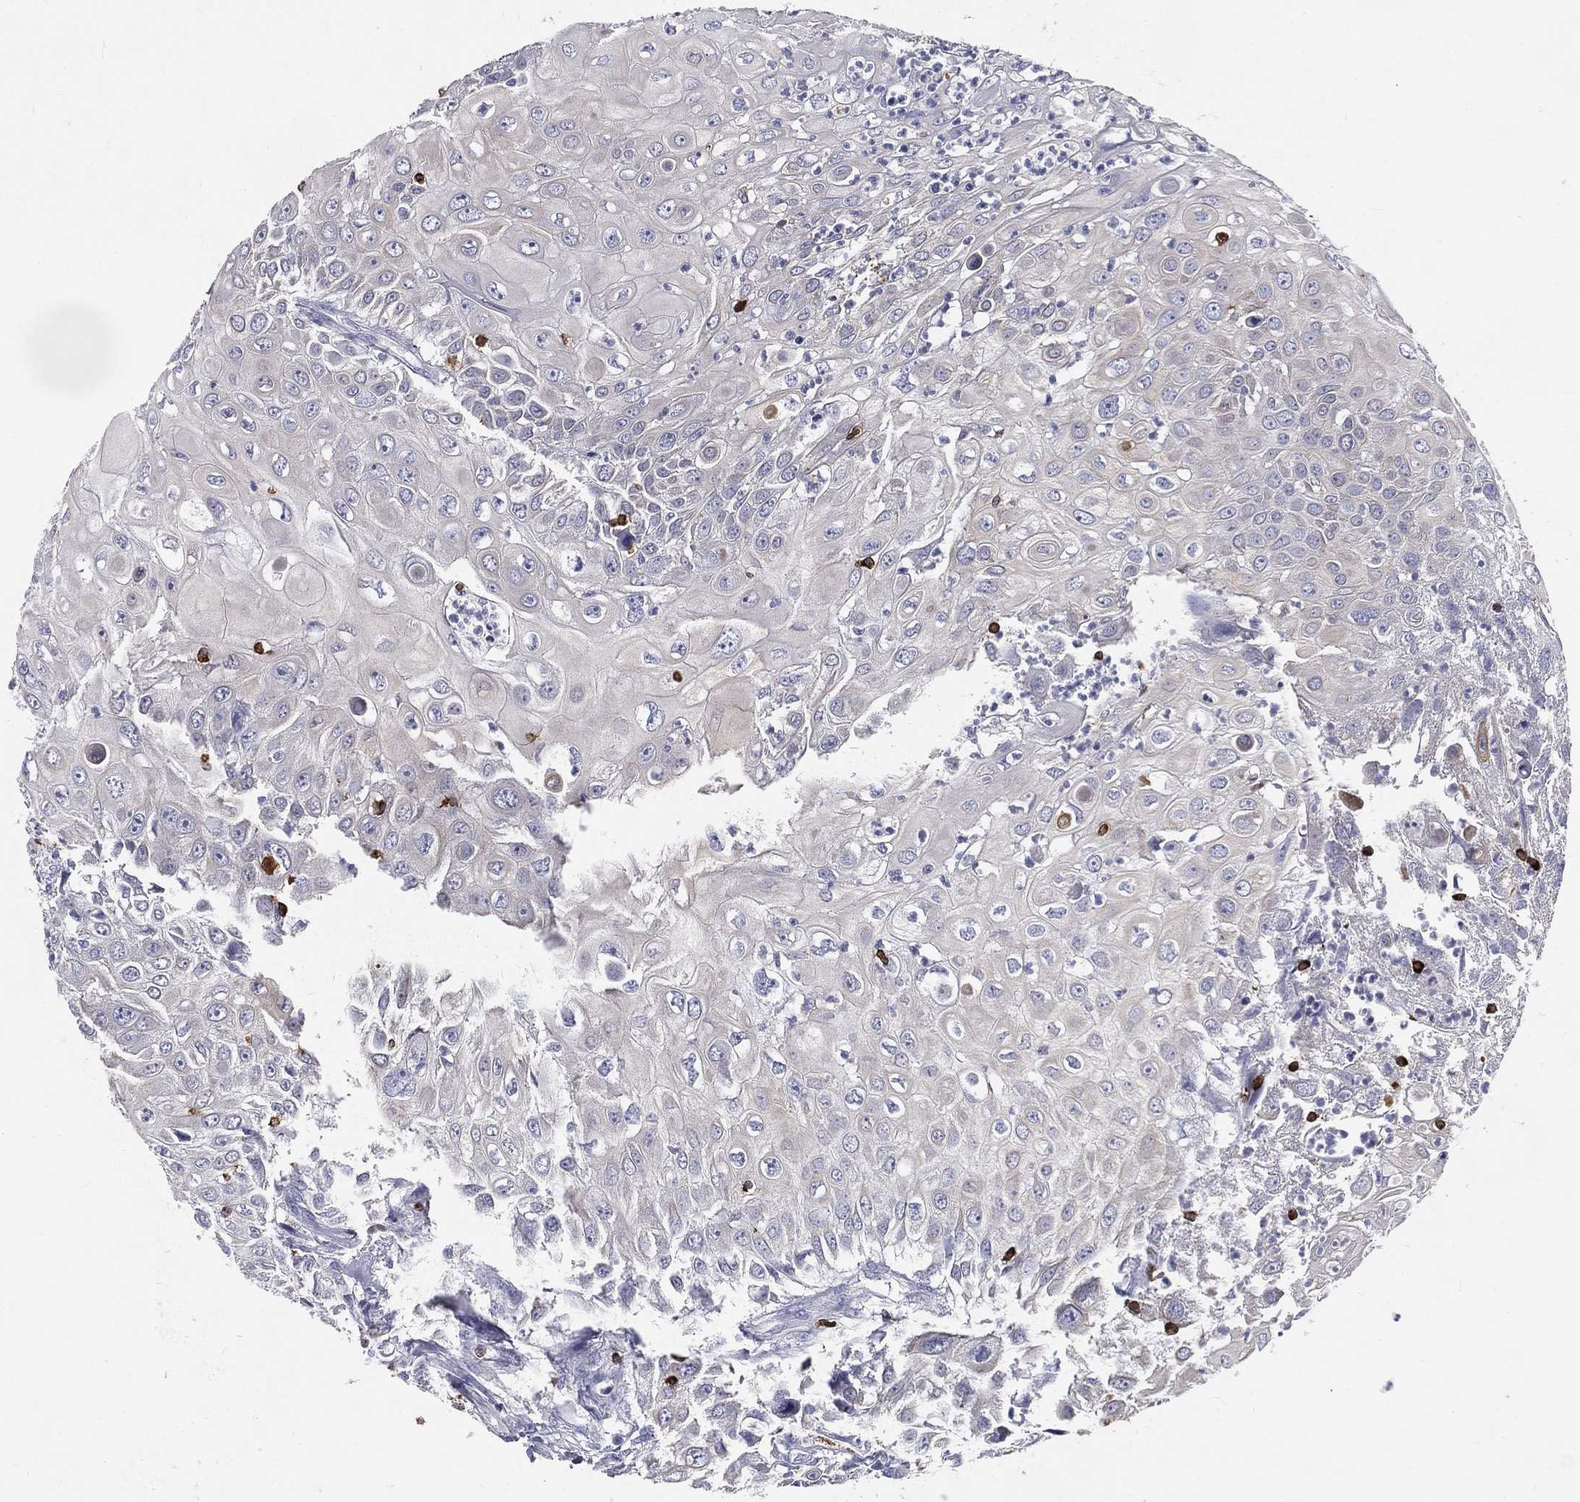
{"staining": {"intensity": "negative", "quantity": "none", "location": "none"}, "tissue": "urothelial cancer", "cell_type": "Tumor cells", "image_type": "cancer", "snomed": [{"axis": "morphology", "description": "Urothelial carcinoma, High grade"}, {"axis": "topography", "description": "Urinary bladder"}], "caption": "Tumor cells are negative for protein expression in human urothelial cancer.", "gene": "CTSW", "patient": {"sex": "female", "age": 79}}